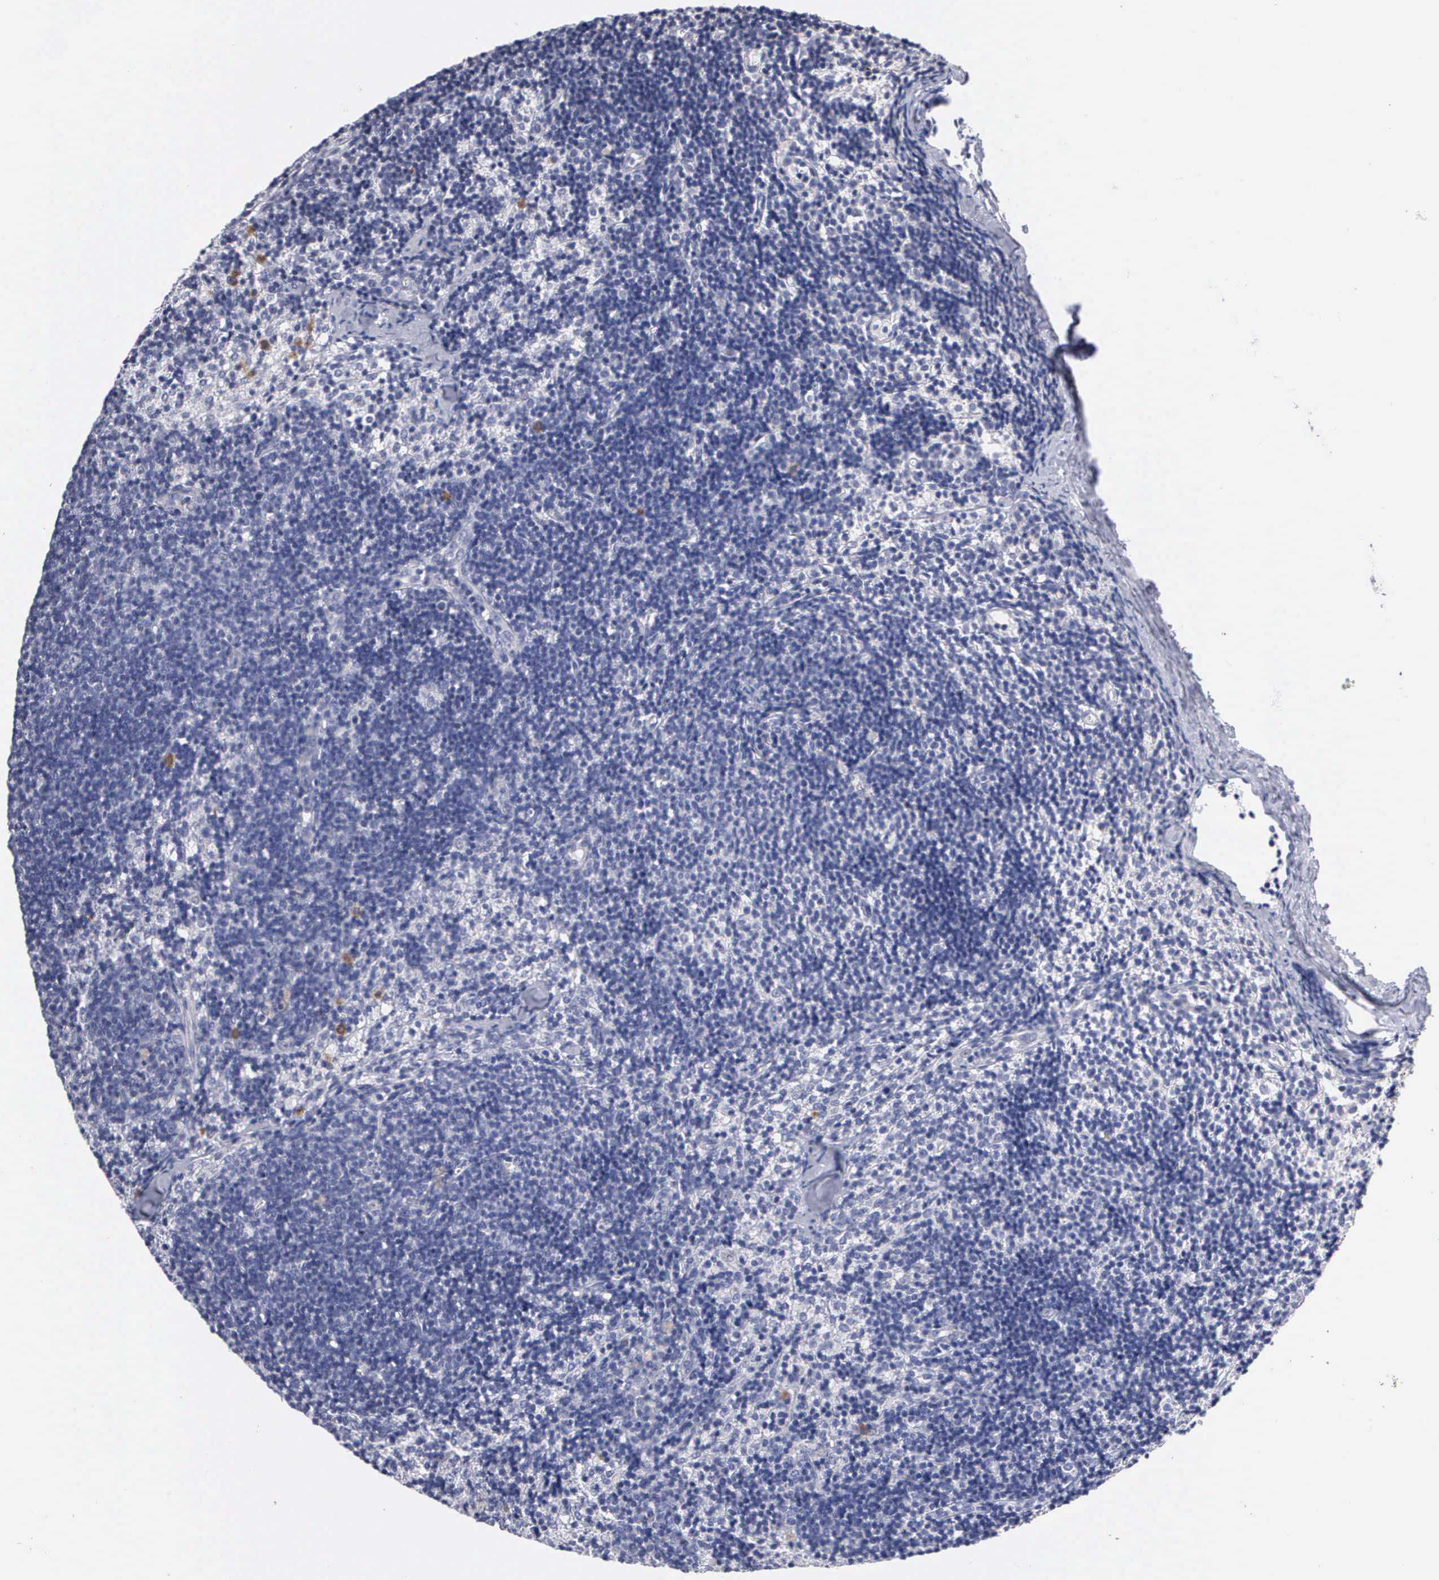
{"staining": {"intensity": "negative", "quantity": "none", "location": "none"}, "tissue": "lymph node", "cell_type": "Germinal center cells", "image_type": "normal", "snomed": [{"axis": "morphology", "description": "Normal tissue, NOS"}, {"axis": "topography", "description": "Lymph node"}], "caption": "Immunohistochemical staining of normal lymph node exhibits no significant positivity in germinal center cells.", "gene": "ELFN2", "patient": {"sex": "female", "age": 35}}